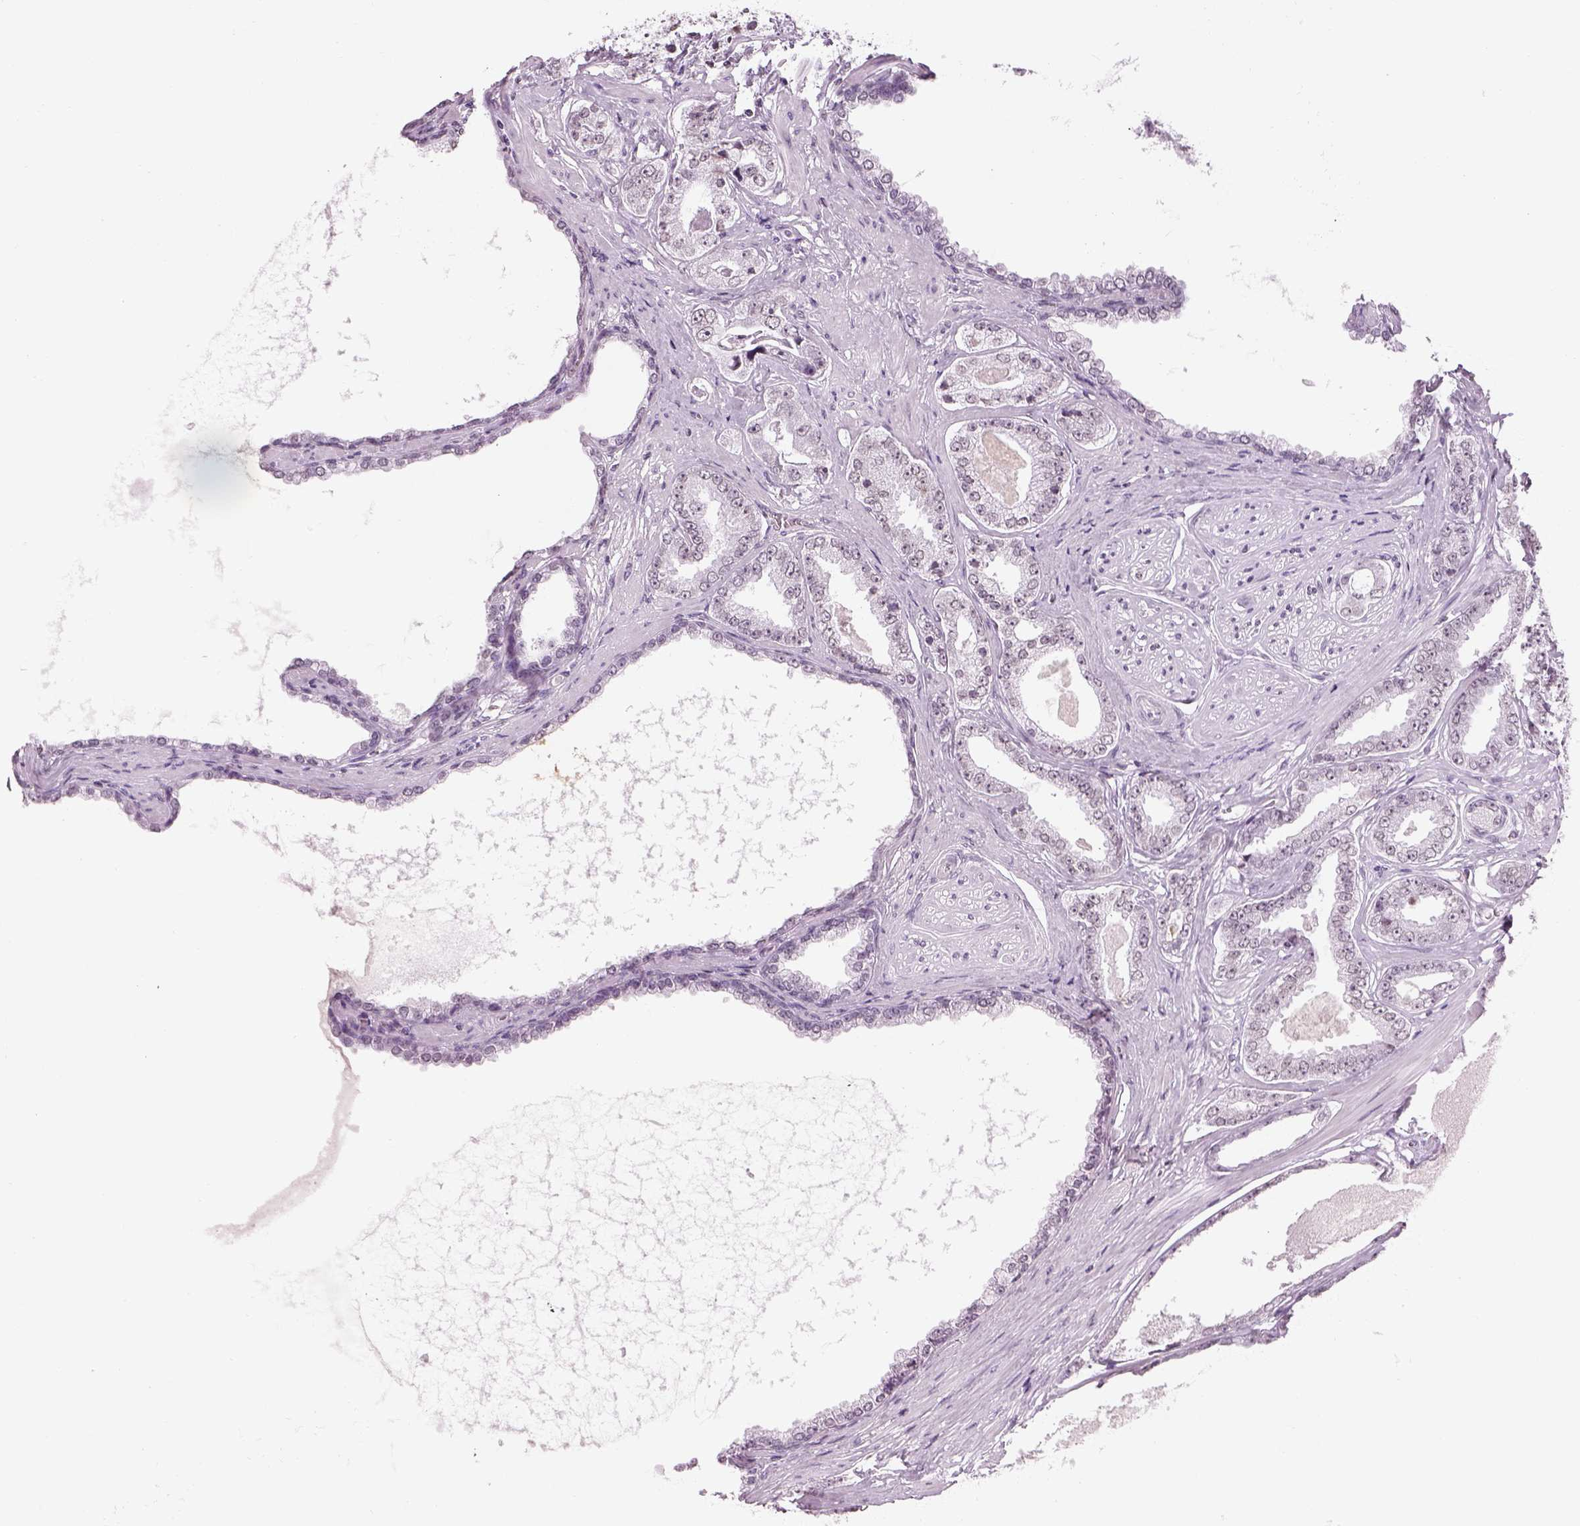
{"staining": {"intensity": "negative", "quantity": "none", "location": "none"}, "tissue": "prostate cancer", "cell_type": "Tumor cells", "image_type": "cancer", "snomed": [{"axis": "morphology", "description": "Adenocarcinoma, NOS"}, {"axis": "topography", "description": "Prostate"}], "caption": "This image is of prostate cancer stained with immunohistochemistry to label a protein in brown with the nuclei are counter-stained blue. There is no staining in tumor cells.", "gene": "BARHL1", "patient": {"sex": "male", "age": 64}}